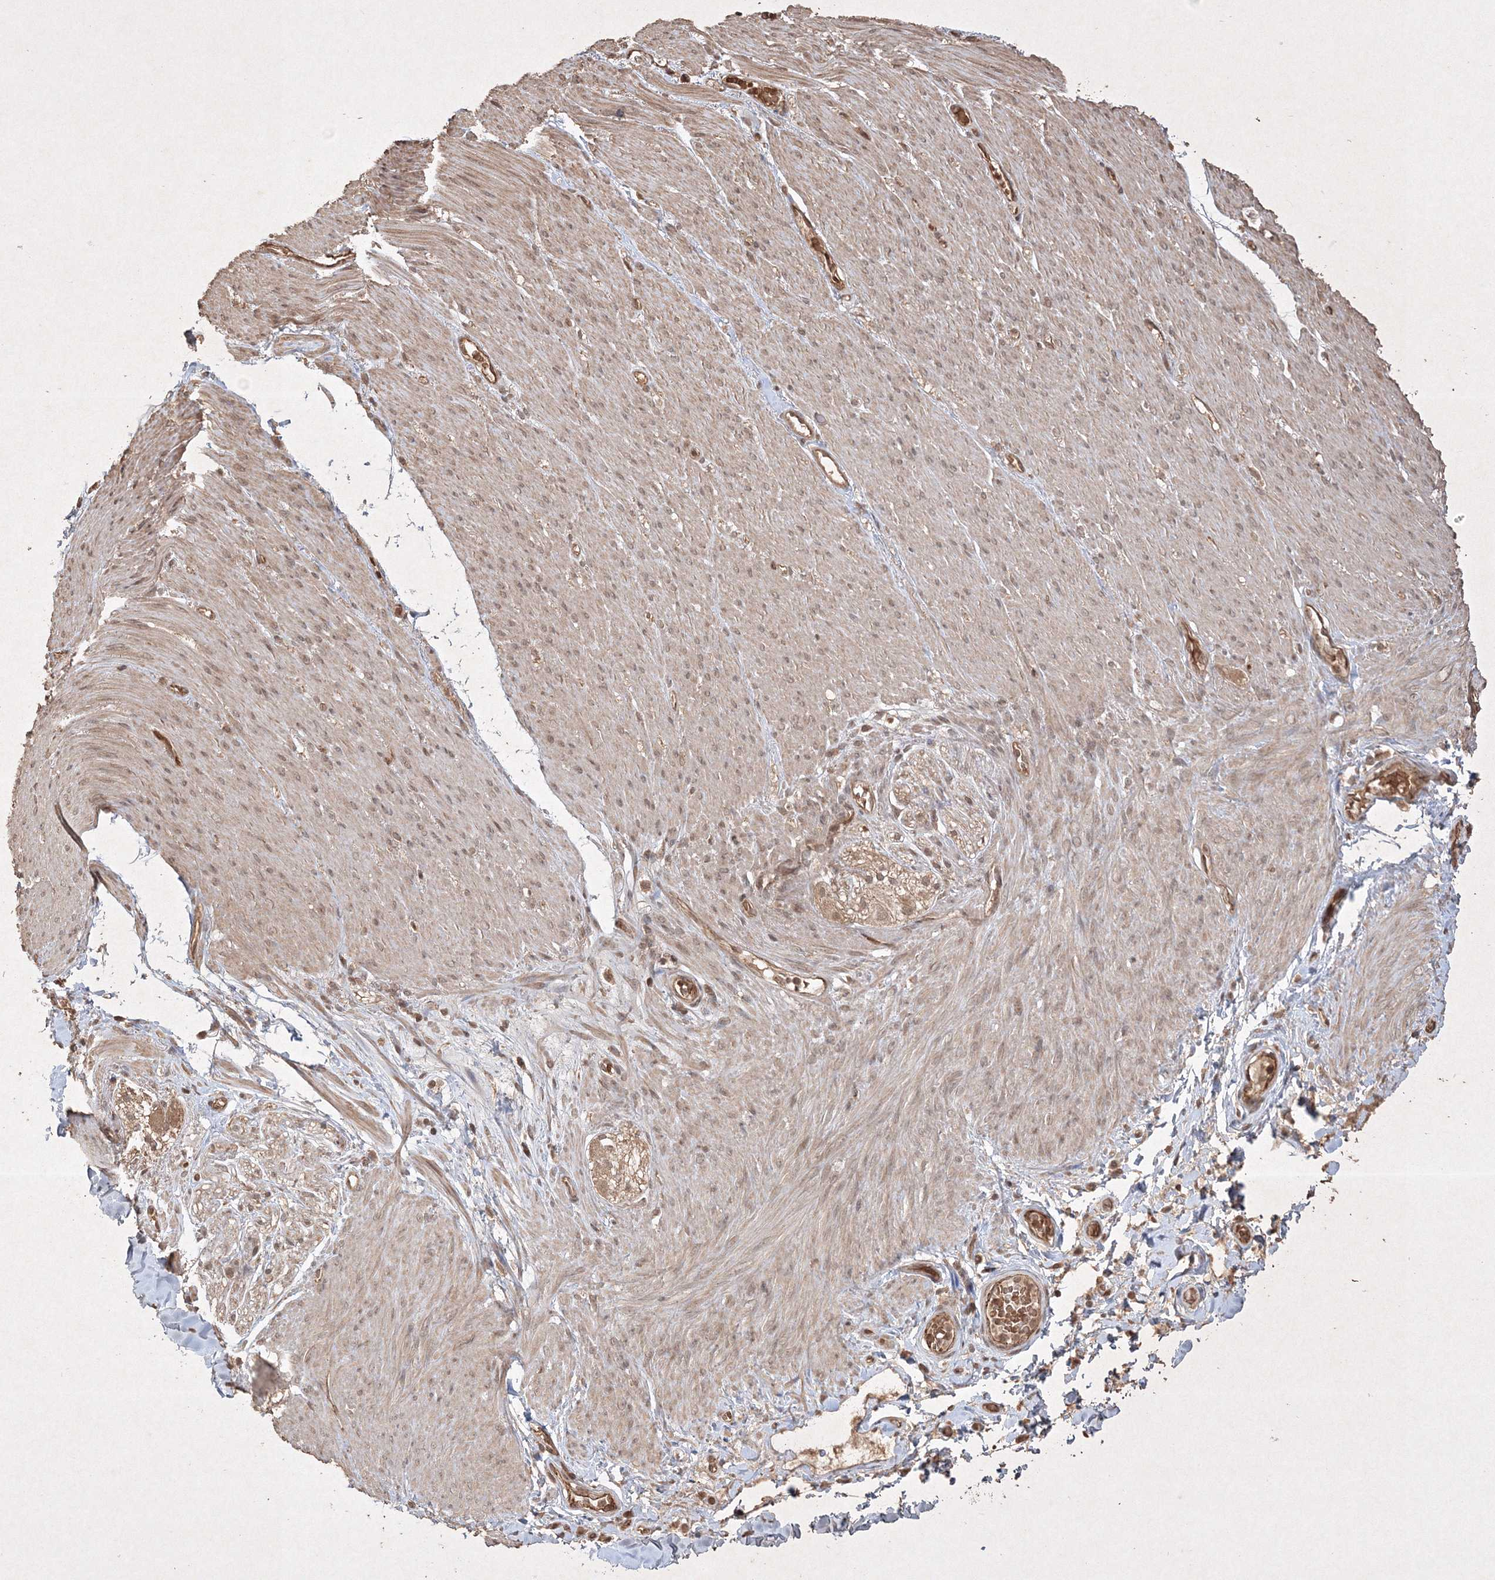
{"staining": {"intensity": "moderate", "quantity": ">75%", "location": "cytoplasmic/membranous,nuclear"}, "tissue": "adipose tissue", "cell_type": "Adipocytes", "image_type": "normal", "snomed": [{"axis": "morphology", "description": "Normal tissue, NOS"}, {"axis": "topography", "description": "Colon"}, {"axis": "topography", "description": "Peripheral nerve tissue"}], "caption": "Adipose tissue stained with a brown dye displays moderate cytoplasmic/membranous,nuclear positive staining in about >75% of adipocytes.", "gene": "PELI3", "patient": {"sex": "female", "age": 61}}